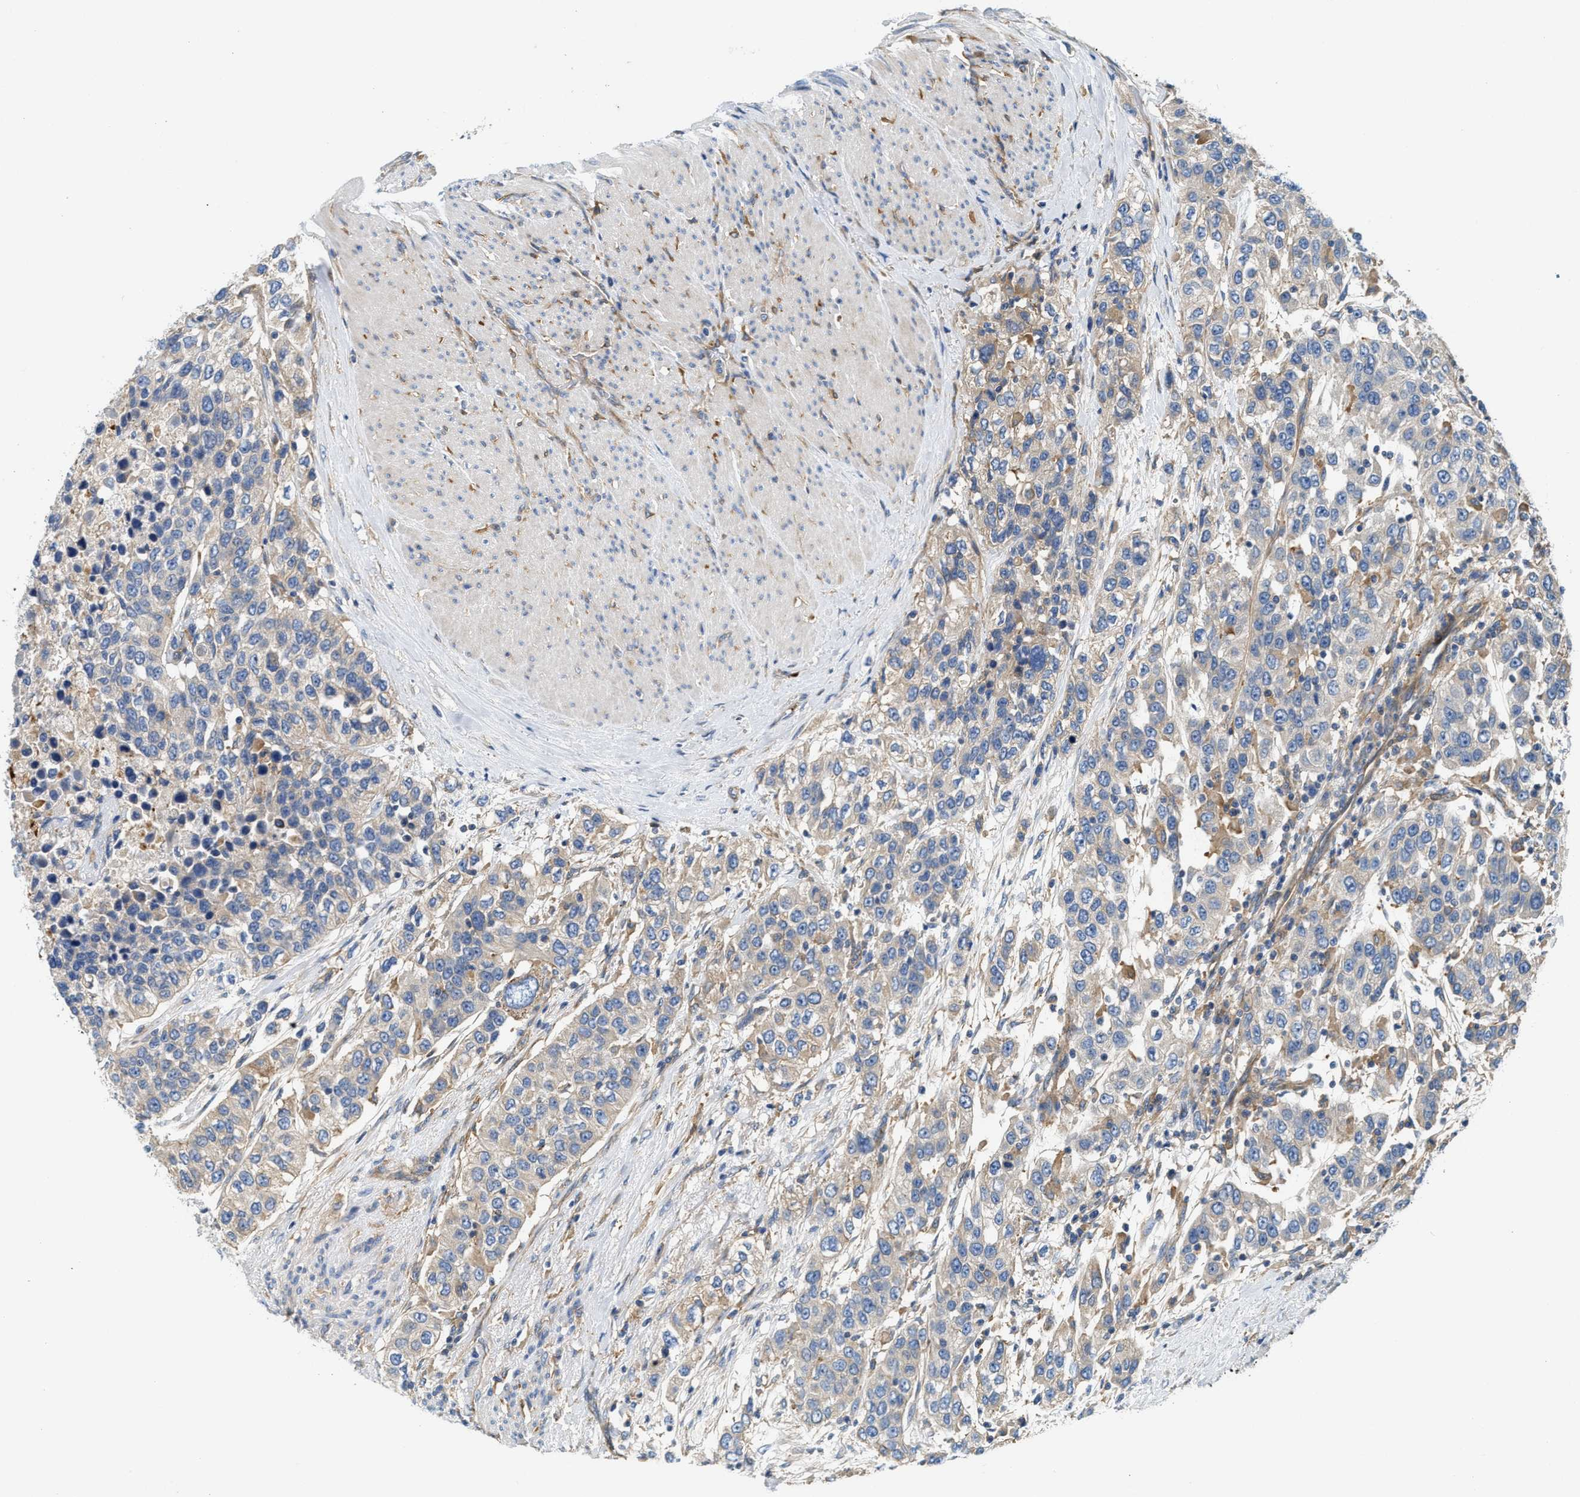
{"staining": {"intensity": "weak", "quantity": "<25%", "location": "cytoplasmic/membranous"}, "tissue": "urothelial cancer", "cell_type": "Tumor cells", "image_type": "cancer", "snomed": [{"axis": "morphology", "description": "Urothelial carcinoma, High grade"}, {"axis": "topography", "description": "Urinary bladder"}], "caption": "IHC of human urothelial cancer shows no positivity in tumor cells.", "gene": "NSUN7", "patient": {"sex": "female", "age": 80}}